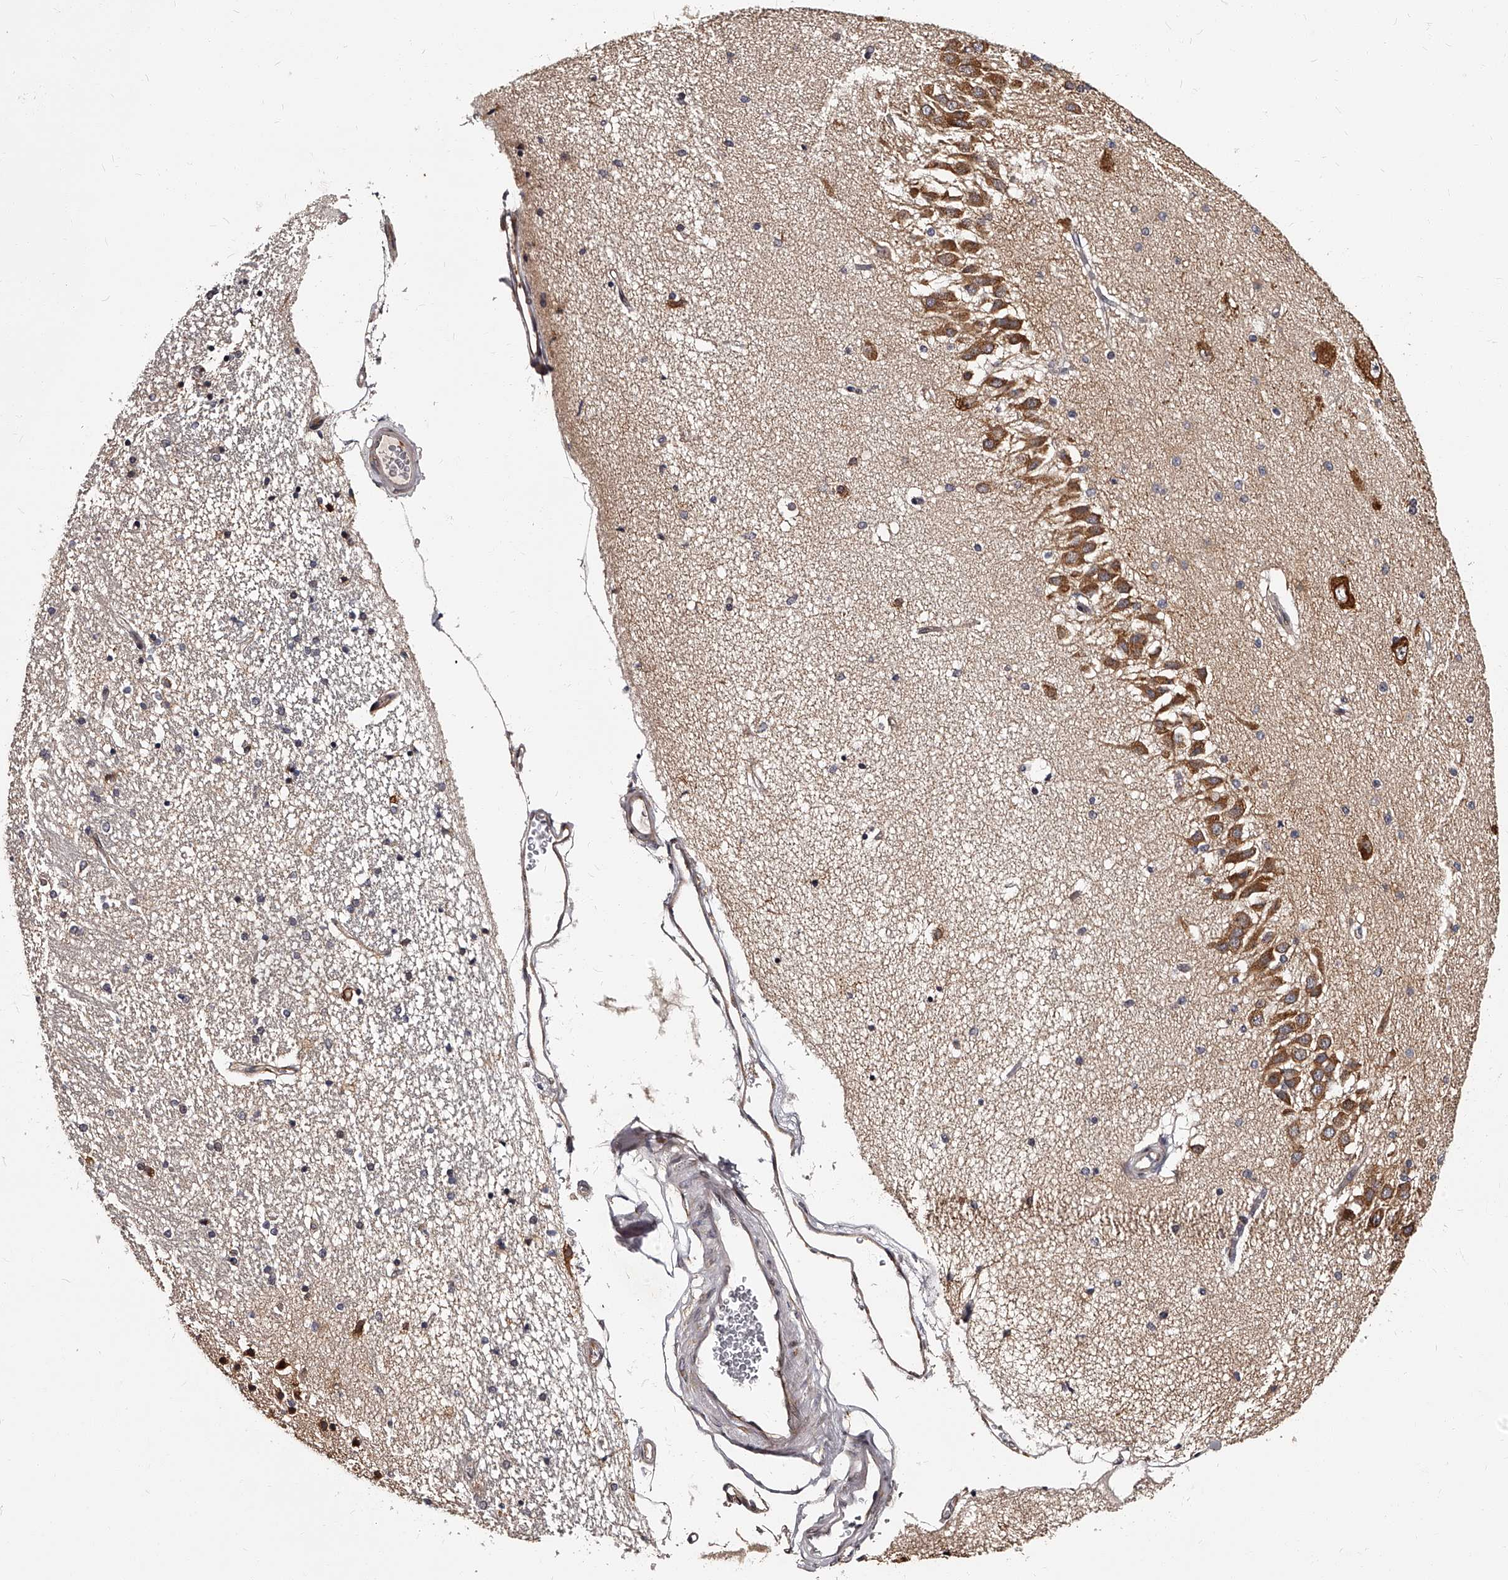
{"staining": {"intensity": "moderate", "quantity": "<25%", "location": "cytoplasmic/membranous"}, "tissue": "hippocampus", "cell_type": "Glial cells", "image_type": "normal", "snomed": [{"axis": "morphology", "description": "Normal tissue, NOS"}, {"axis": "topography", "description": "Hippocampus"}], "caption": "Hippocampus stained with DAB immunohistochemistry (IHC) shows low levels of moderate cytoplasmic/membranous staining in approximately <25% of glial cells. (DAB (3,3'-diaminobenzidine) = brown stain, brightfield microscopy at high magnification).", "gene": "RSC1A1", "patient": {"sex": "female", "age": 54}}